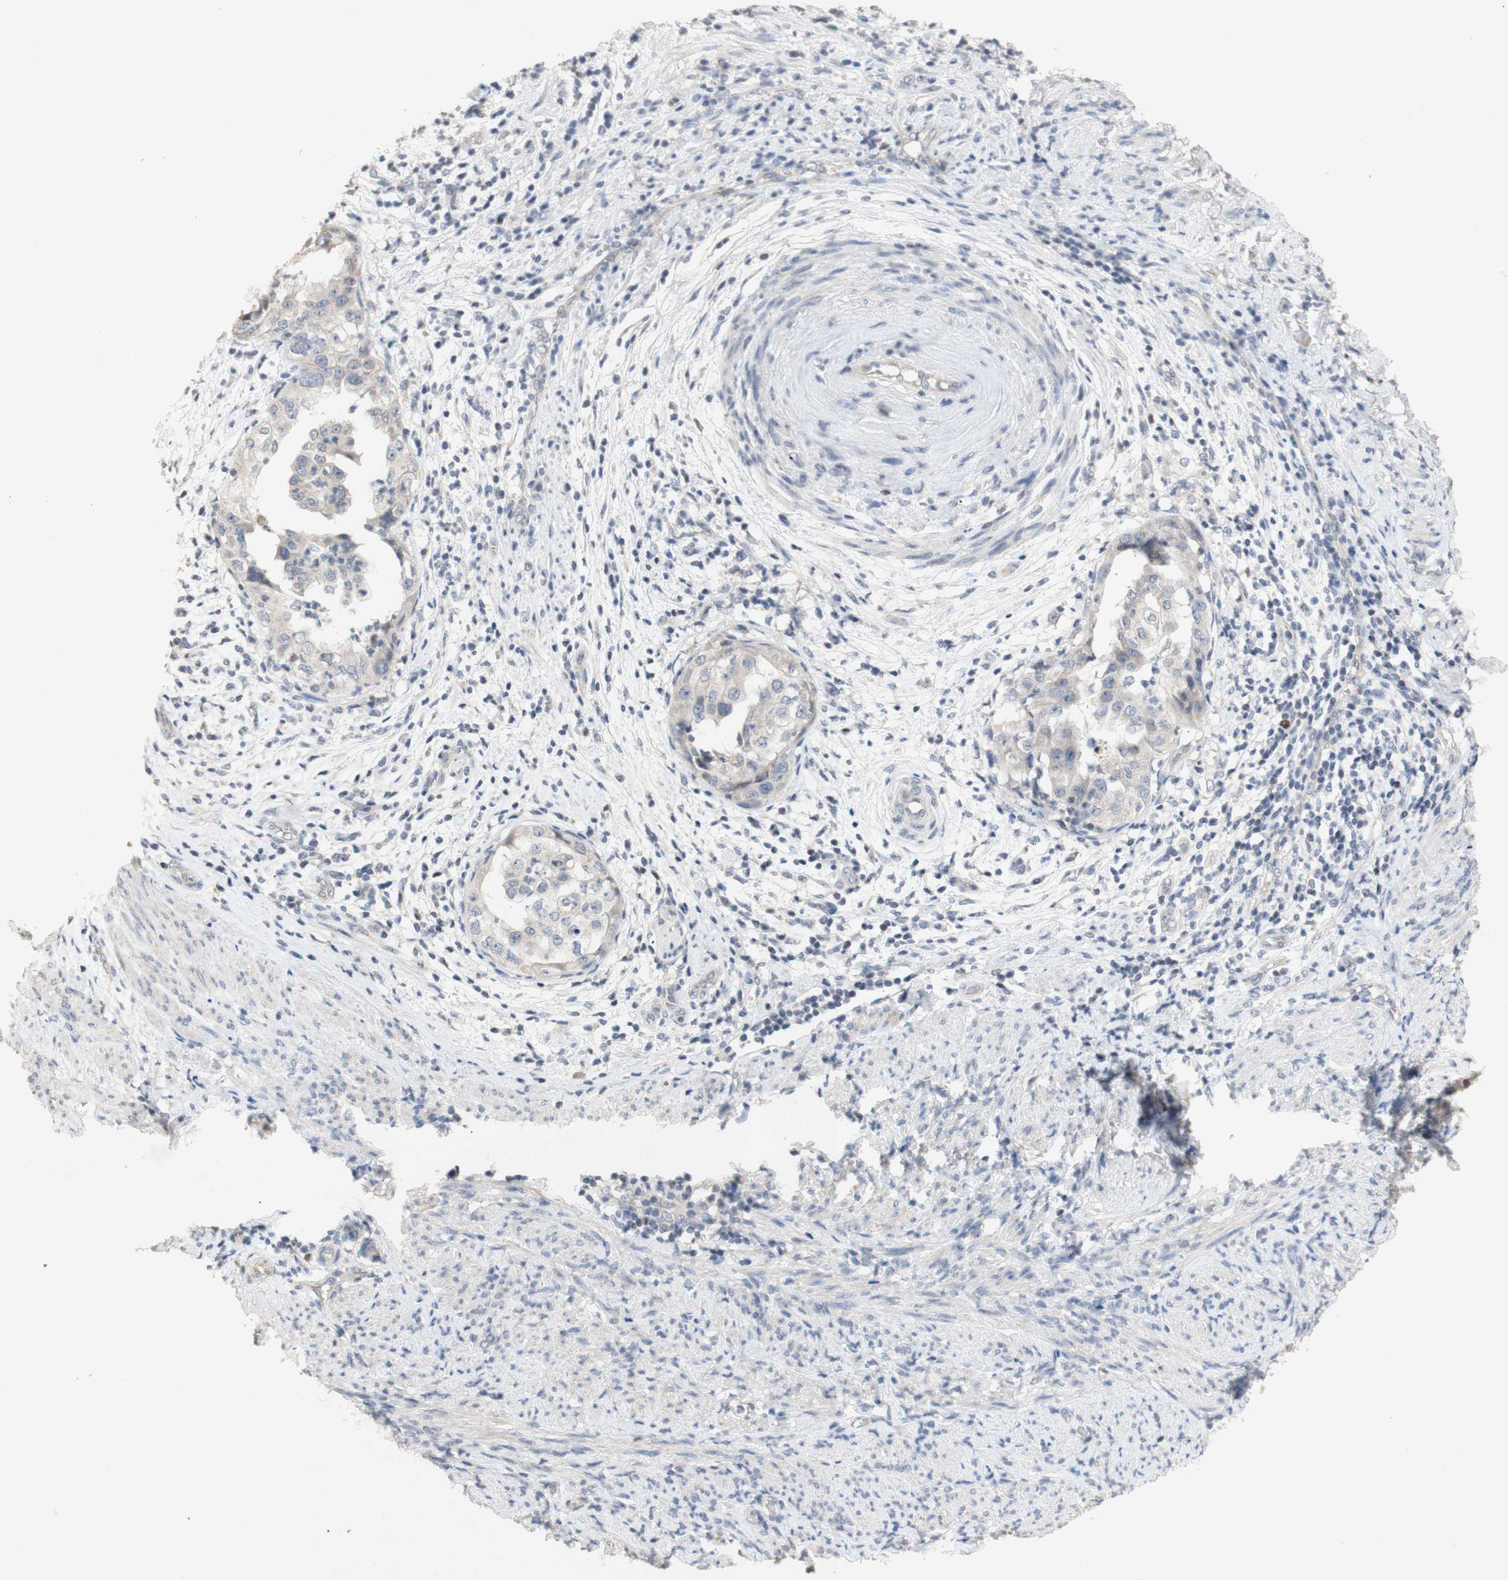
{"staining": {"intensity": "negative", "quantity": "none", "location": "none"}, "tissue": "endometrial cancer", "cell_type": "Tumor cells", "image_type": "cancer", "snomed": [{"axis": "morphology", "description": "Adenocarcinoma, NOS"}, {"axis": "topography", "description": "Endometrium"}], "caption": "Image shows no protein positivity in tumor cells of endometrial cancer (adenocarcinoma) tissue.", "gene": "FOSB", "patient": {"sex": "female", "age": 85}}